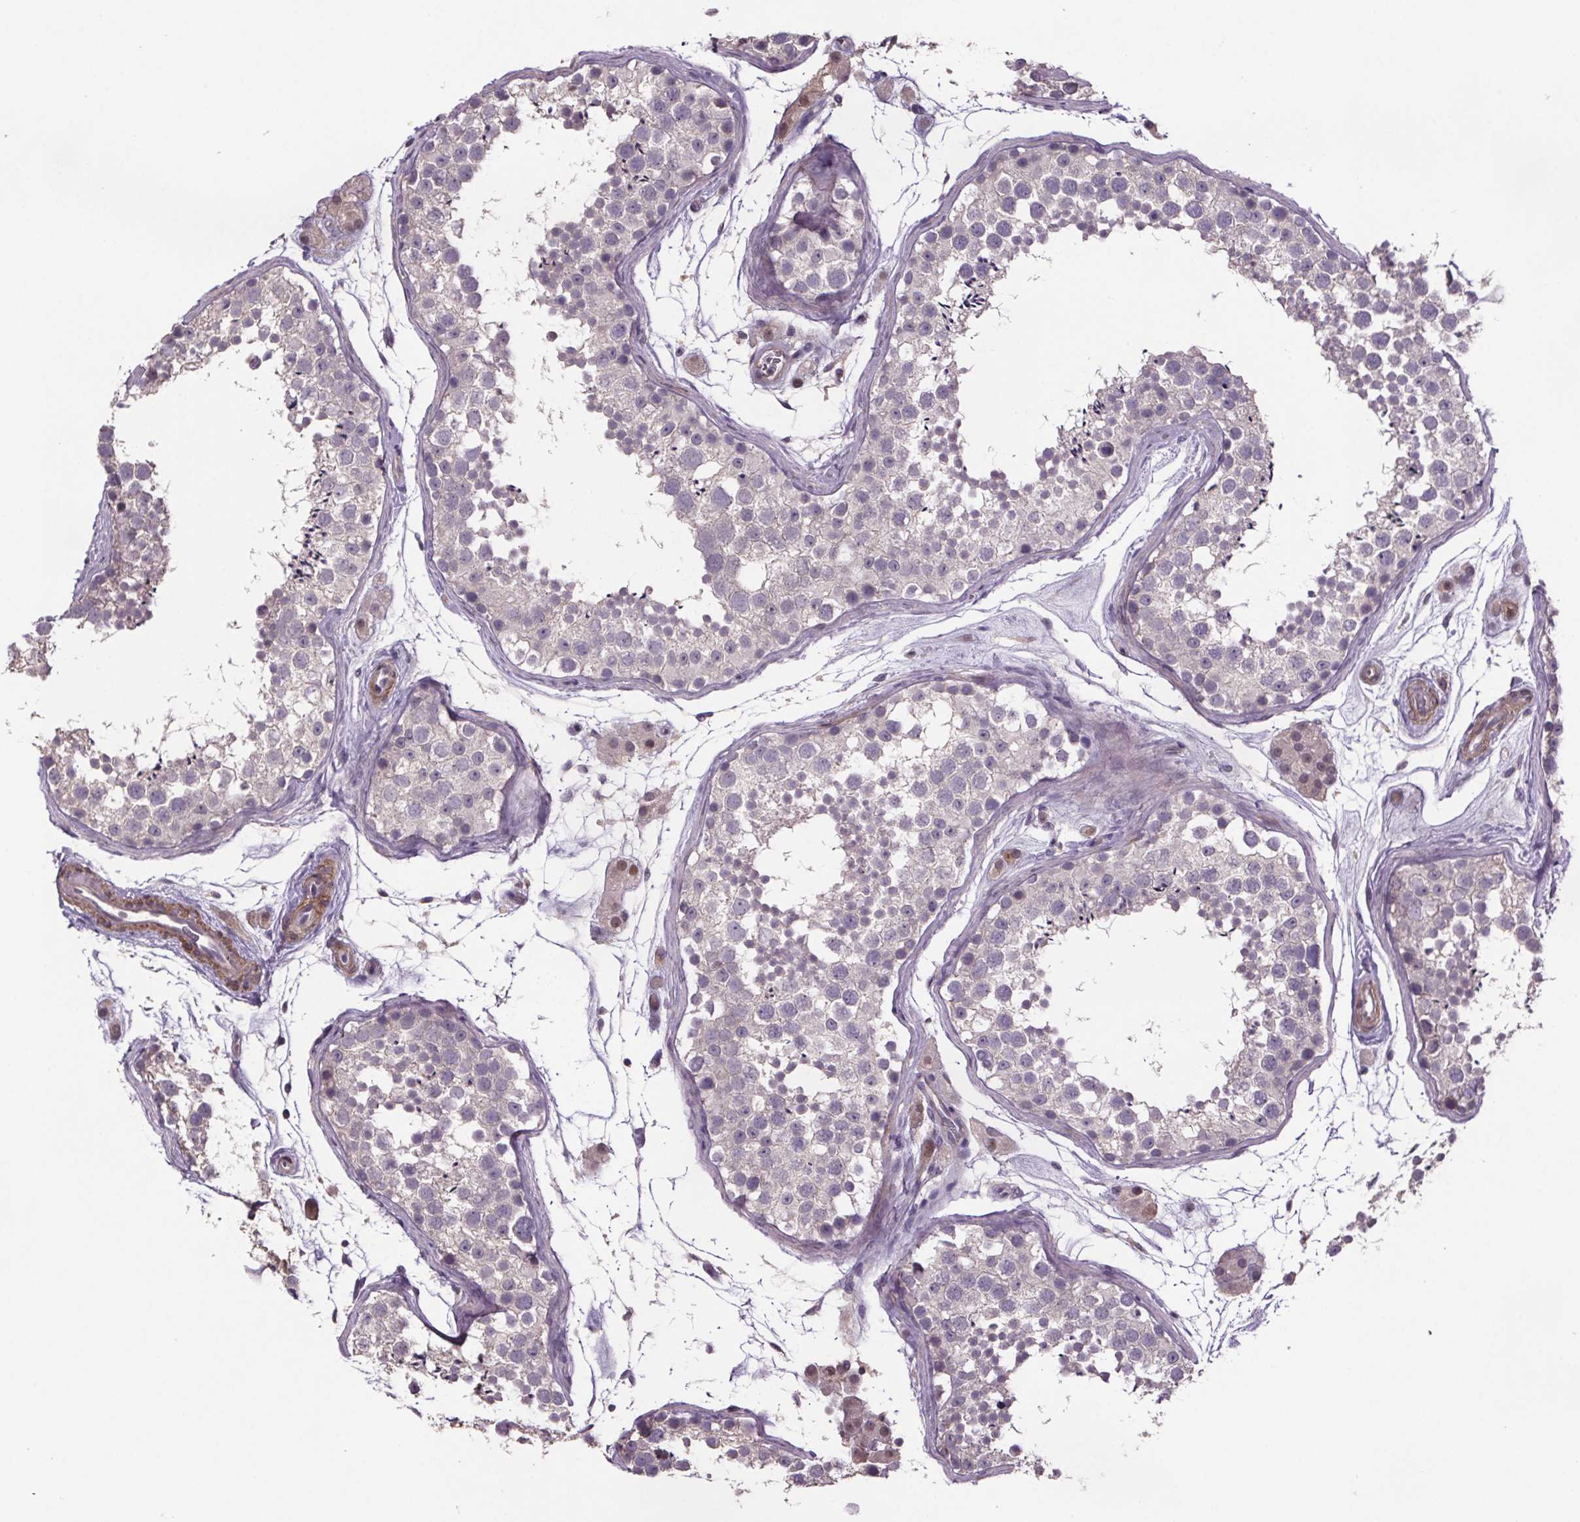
{"staining": {"intensity": "negative", "quantity": "none", "location": "none"}, "tissue": "testis", "cell_type": "Cells in seminiferous ducts", "image_type": "normal", "snomed": [{"axis": "morphology", "description": "Normal tissue, NOS"}, {"axis": "topography", "description": "Testis"}], "caption": "A high-resolution photomicrograph shows immunohistochemistry staining of normal testis, which displays no significant staining in cells in seminiferous ducts. (Brightfield microscopy of DAB IHC at high magnification).", "gene": "CLN3", "patient": {"sex": "male", "age": 41}}